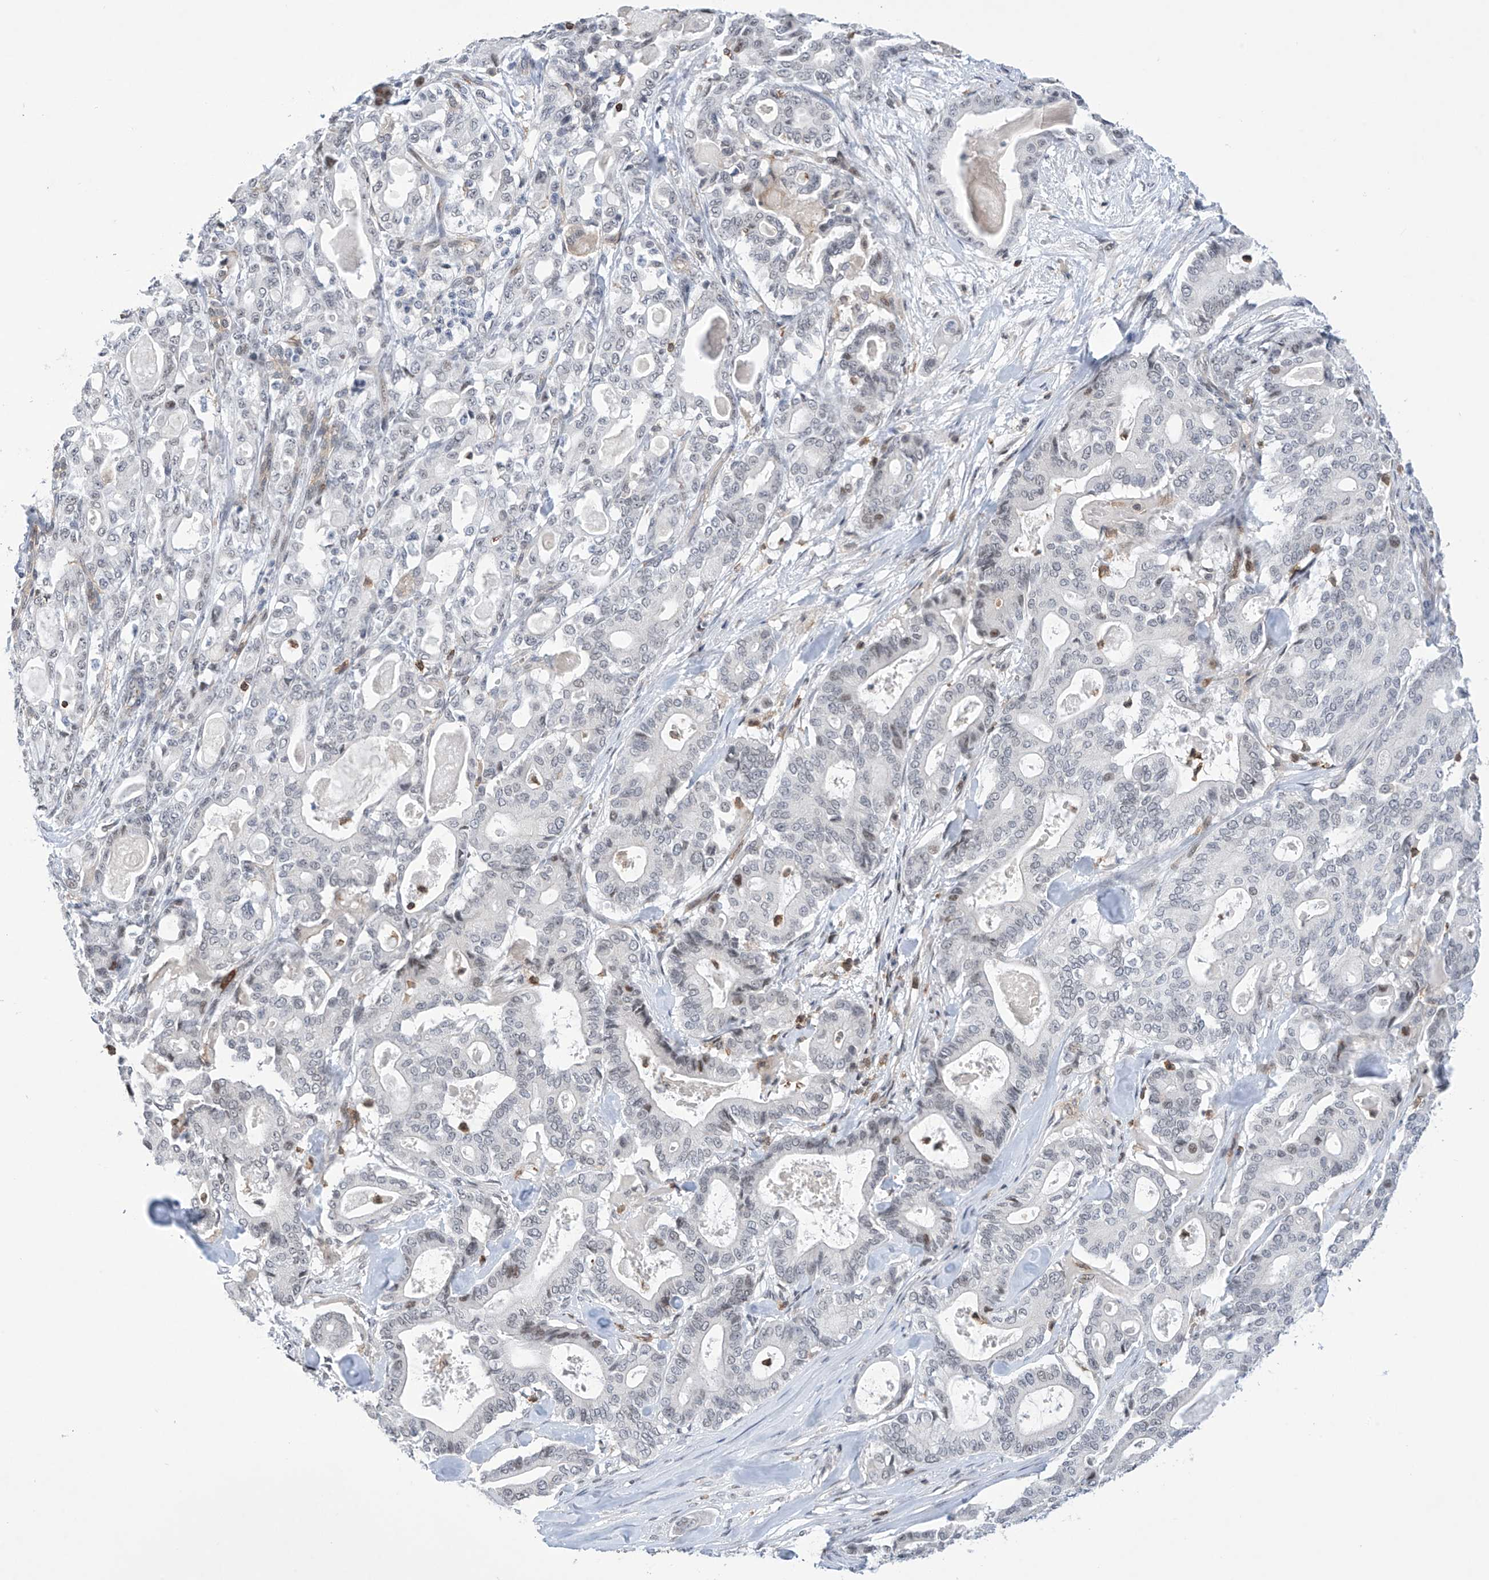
{"staining": {"intensity": "negative", "quantity": "none", "location": "none"}, "tissue": "pancreatic cancer", "cell_type": "Tumor cells", "image_type": "cancer", "snomed": [{"axis": "morphology", "description": "Adenocarcinoma, NOS"}, {"axis": "topography", "description": "Pancreas"}], "caption": "IHC photomicrograph of human pancreatic cancer stained for a protein (brown), which shows no staining in tumor cells.", "gene": "MSL3", "patient": {"sex": "male", "age": 63}}